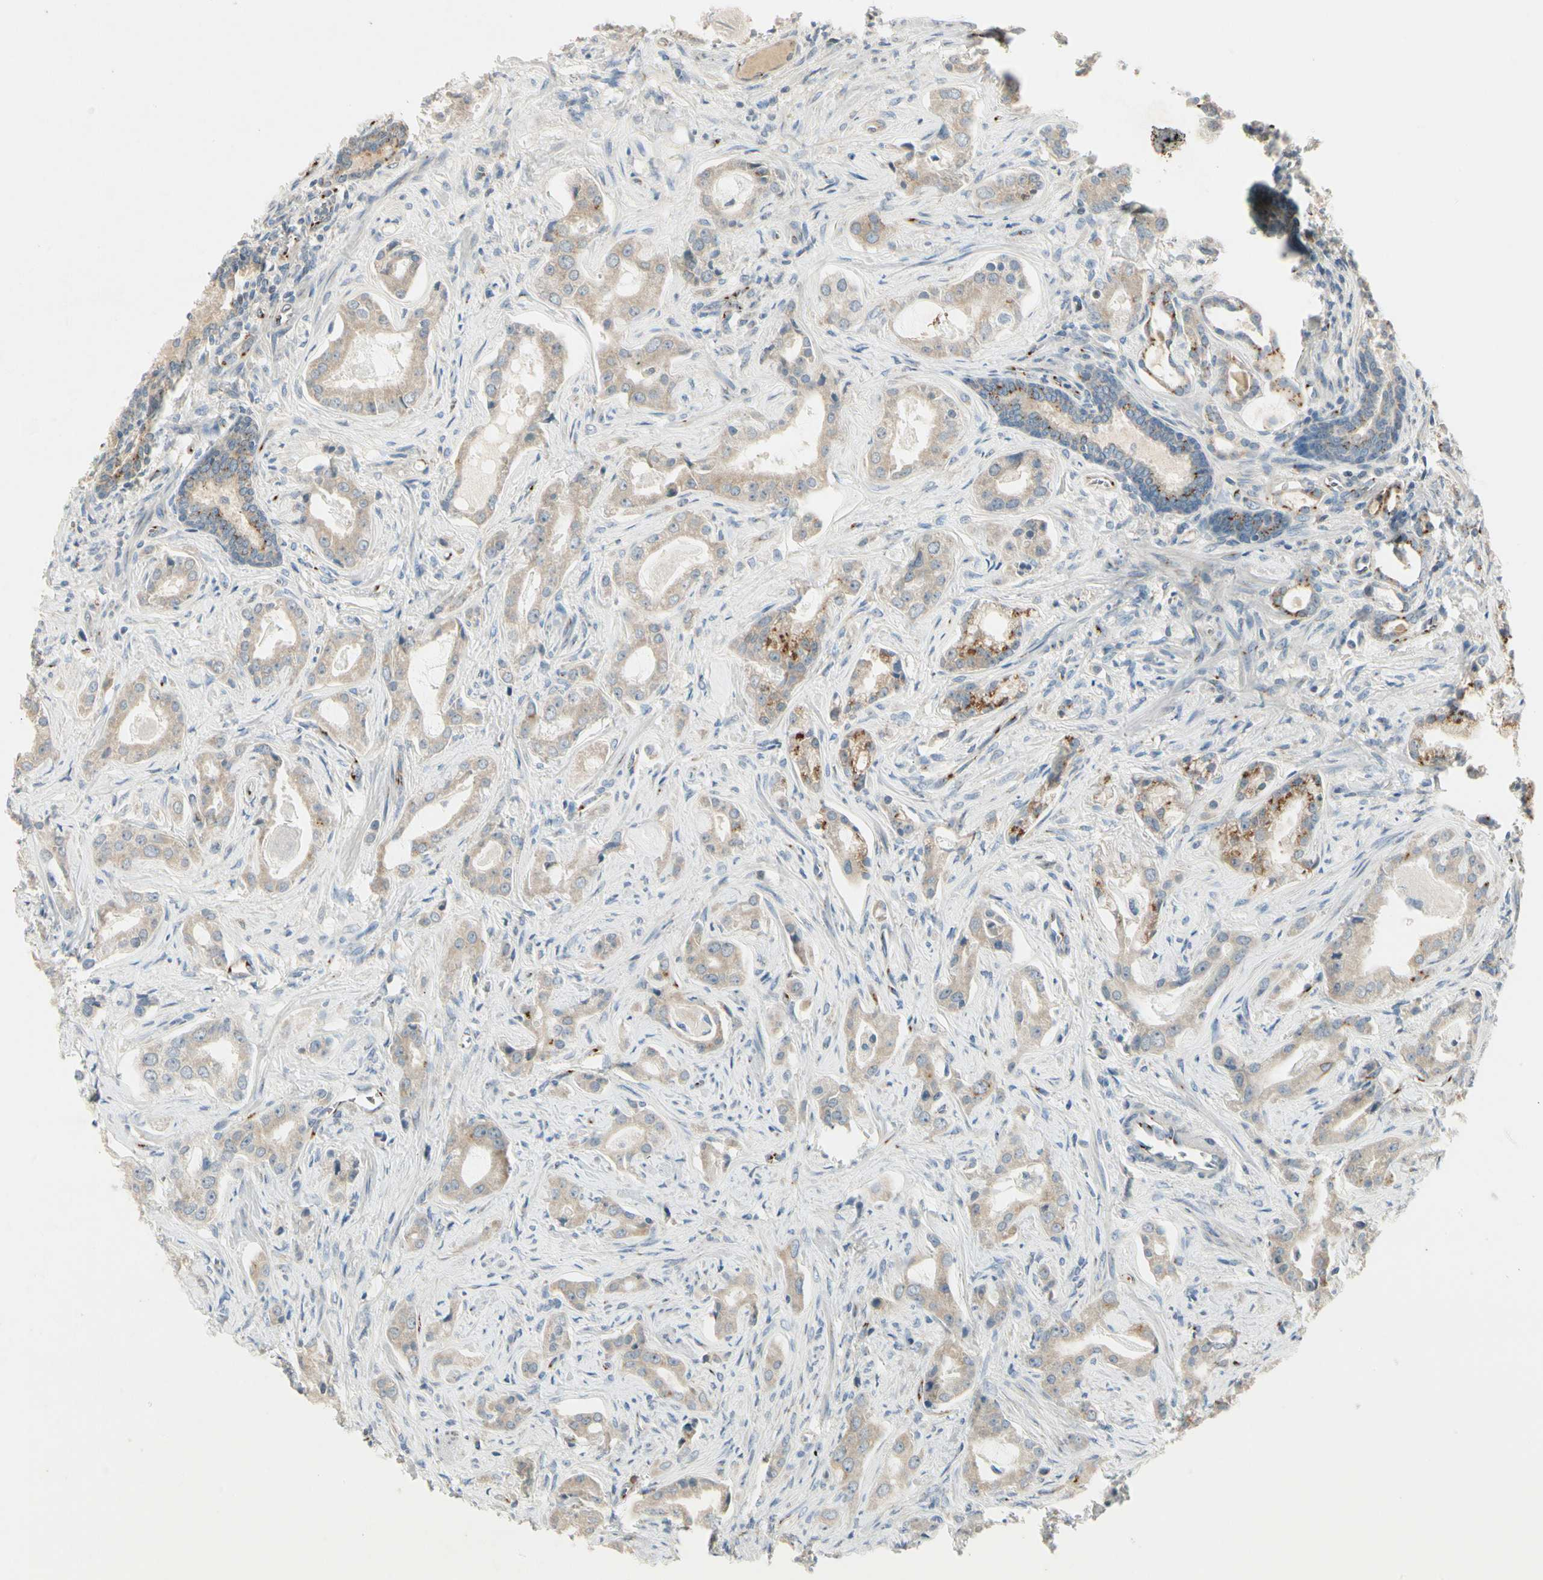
{"staining": {"intensity": "weak", "quantity": ">75%", "location": "cytoplasmic/membranous"}, "tissue": "prostate cancer", "cell_type": "Tumor cells", "image_type": "cancer", "snomed": [{"axis": "morphology", "description": "Adenocarcinoma, Low grade"}, {"axis": "topography", "description": "Prostate"}], "caption": "This is a histology image of immunohistochemistry staining of prostate adenocarcinoma (low-grade), which shows weak expression in the cytoplasmic/membranous of tumor cells.", "gene": "MANSC1", "patient": {"sex": "male", "age": 59}}